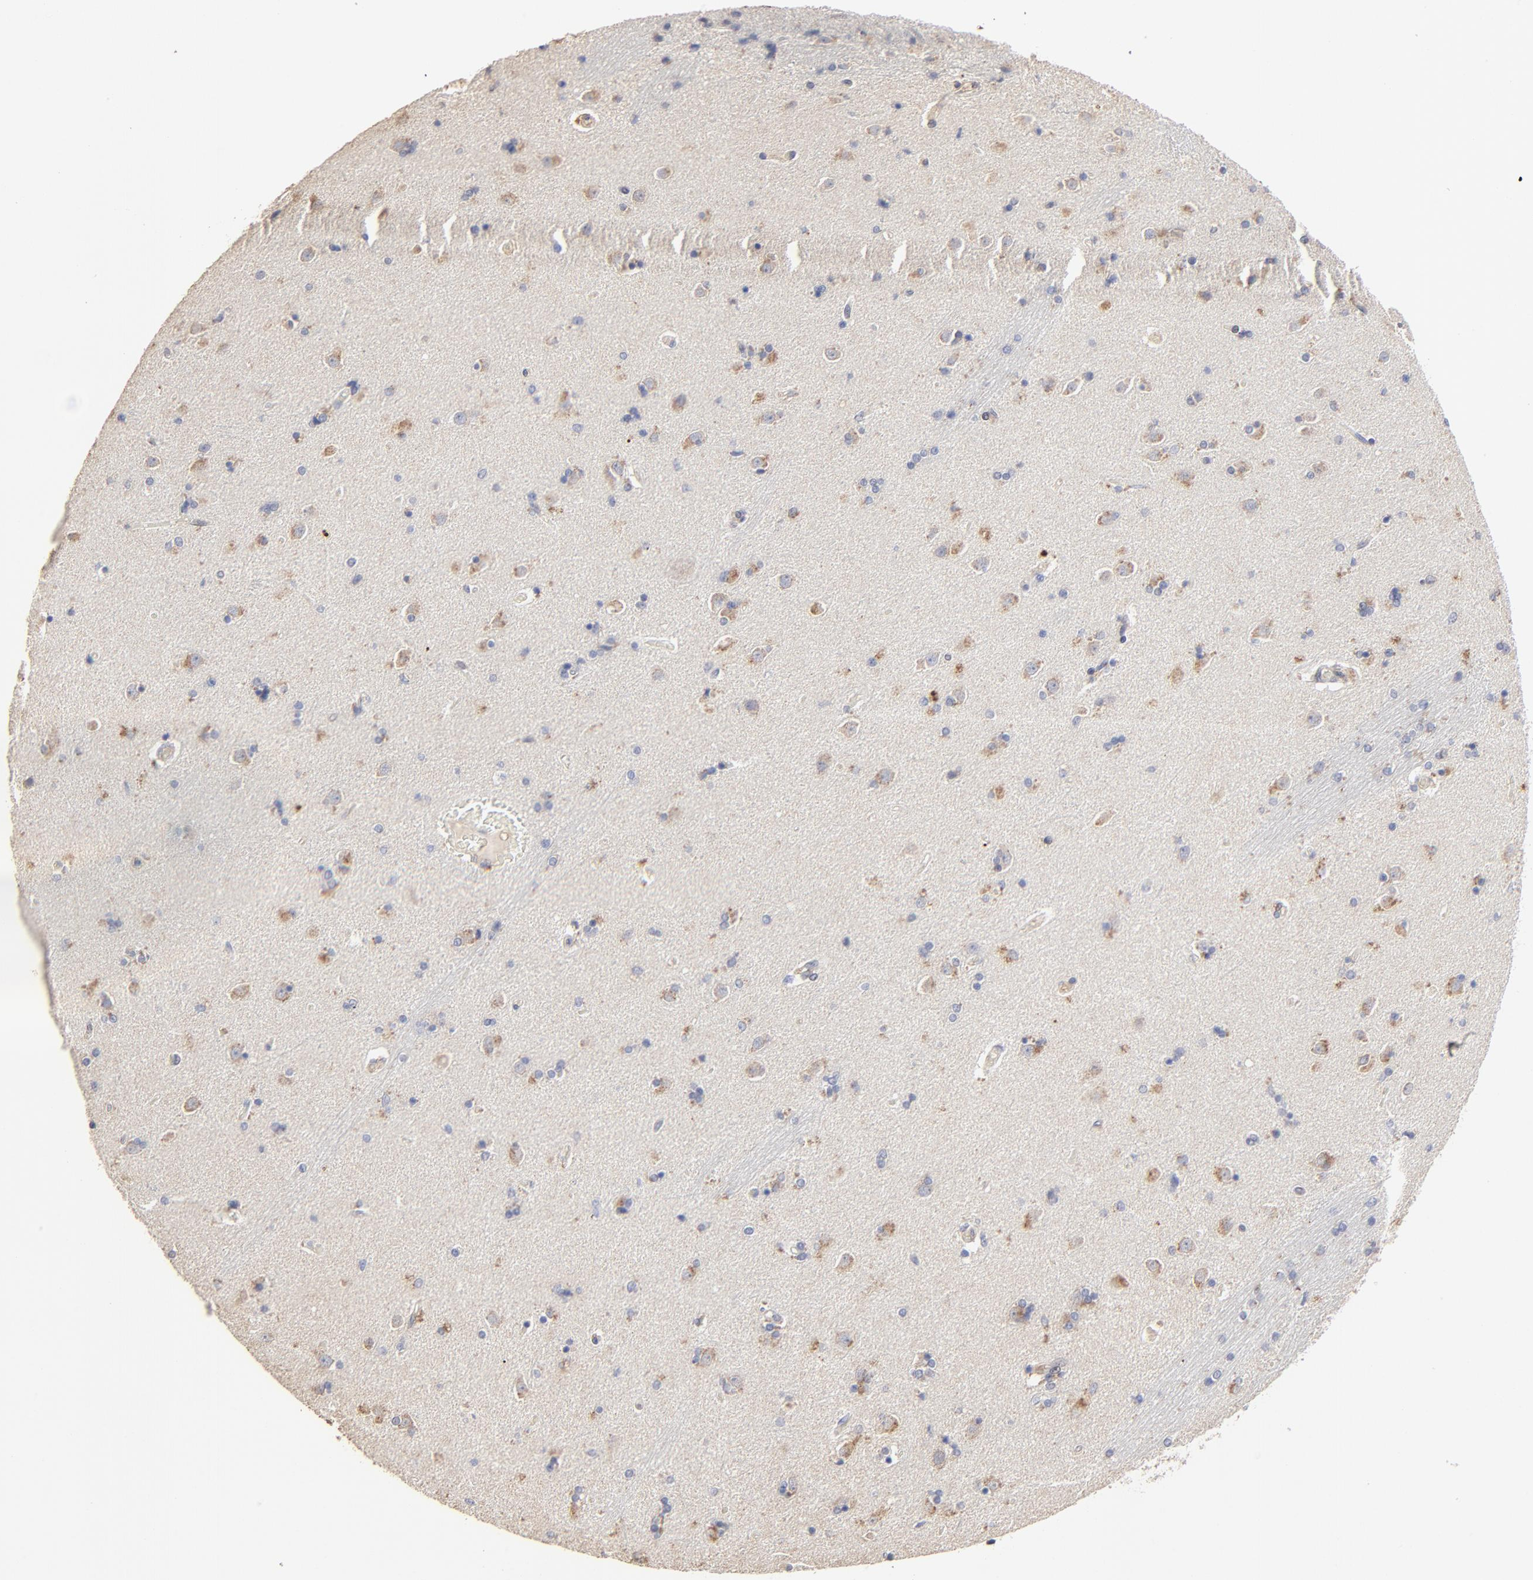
{"staining": {"intensity": "weak", "quantity": "<25%", "location": "cytoplasmic/membranous"}, "tissue": "caudate", "cell_type": "Glial cells", "image_type": "normal", "snomed": [{"axis": "morphology", "description": "Normal tissue, NOS"}, {"axis": "topography", "description": "Lateral ventricle wall"}], "caption": "Normal caudate was stained to show a protein in brown. There is no significant expression in glial cells. (Stains: DAB immunohistochemistry (IHC) with hematoxylin counter stain, Microscopy: brightfield microscopy at high magnification).", "gene": "LGALS3", "patient": {"sex": "female", "age": 54}}